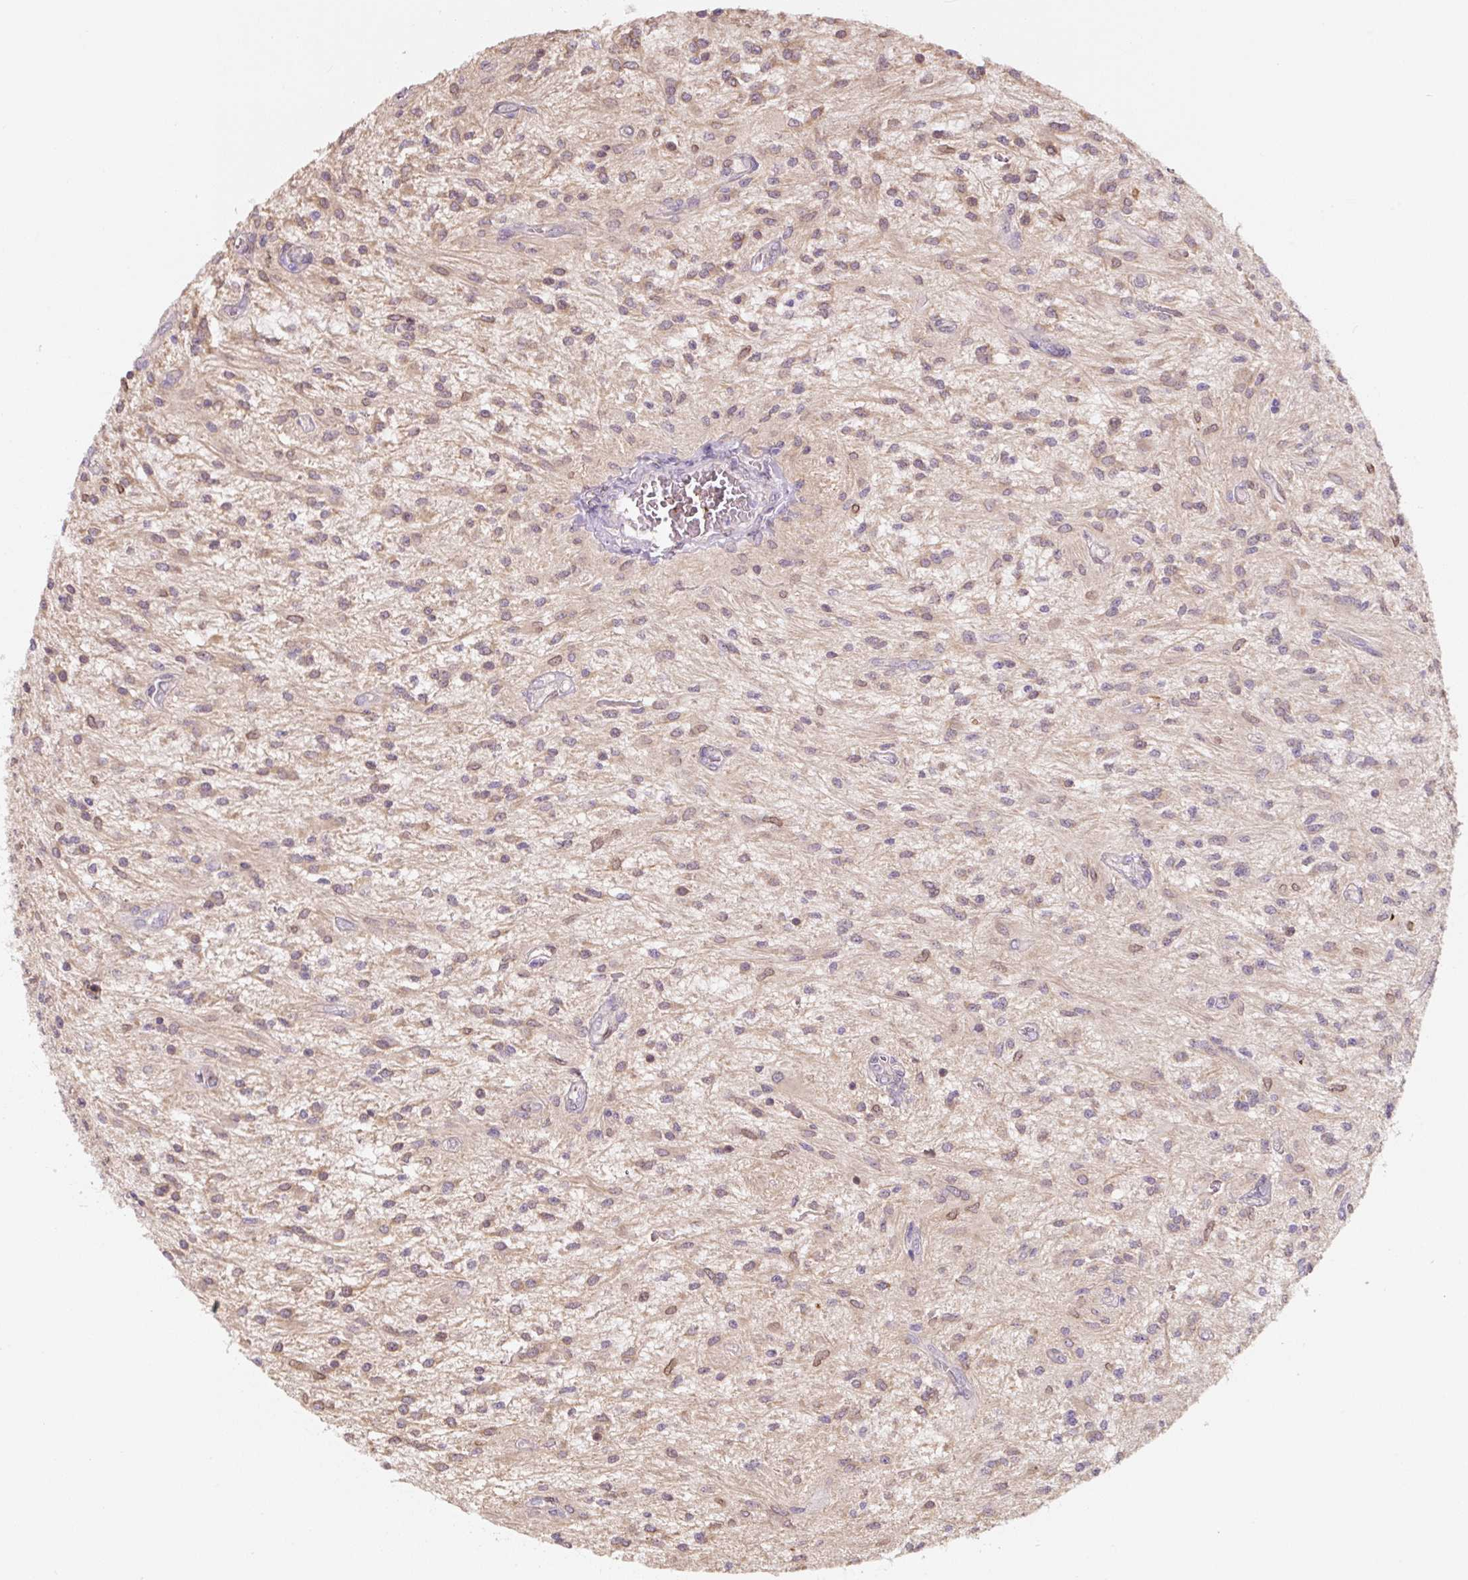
{"staining": {"intensity": "weak", "quantity": "25%-75%", "location": "cytoplasmic/membranous"}, "tissue": "glioma", "cell_type": "Tumor cells", "image_type": "cancer", "snomed": [{"axis": "morphology", "description": "Glioma, malignant, Low grade"}, {"axis": "topography", "description": "Cerebellum"}], "caption": "A brown stain shows weak cytoplasmic/membranous expression of a protein in human glioma tumor cells. Immunohistochemistry stains the protein in brown and the nuclei are stained blue.", "gene": "ASRGL1", "patient": {"sex": "female", "age": 14}}